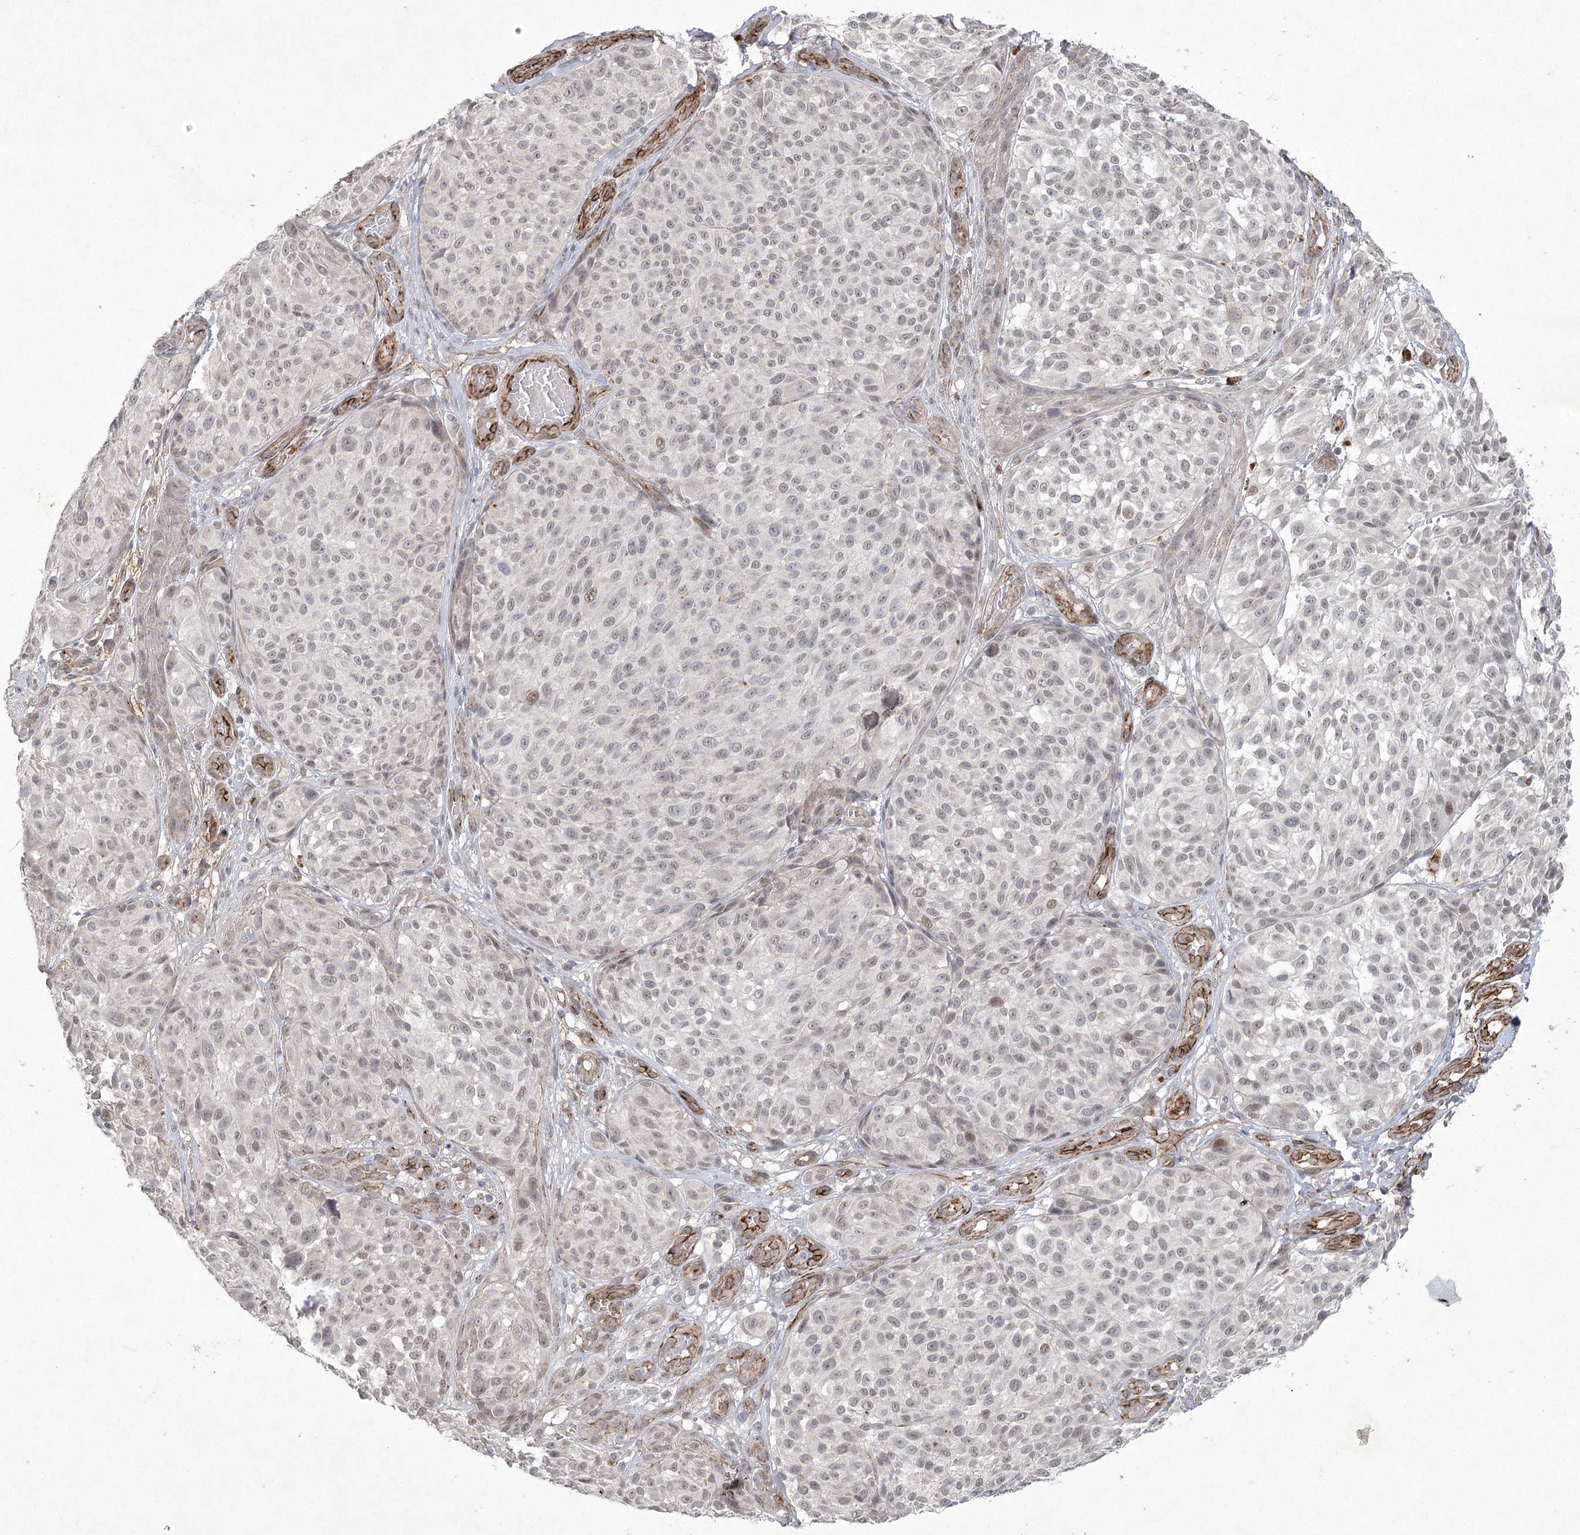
{"staining": {"intensity": "weak", "quantity": ">75%", "location": "nuclear"}, "tissue": "melanoma", "cell_type": "Tumor cells", "image_type": "cancer", "snomed": [{"axis": "morphology", "description": "Malignant melanoma, NOS"}, {"axis": "topography", "description": "Skin"}], "caption": "The histopathology image exhibits staining of melanoma, revealing weak nuclear protein staining (brown color) within tumor cells.", "gene": "AMTN", "patient": {"sex": "male", "age": 83}}